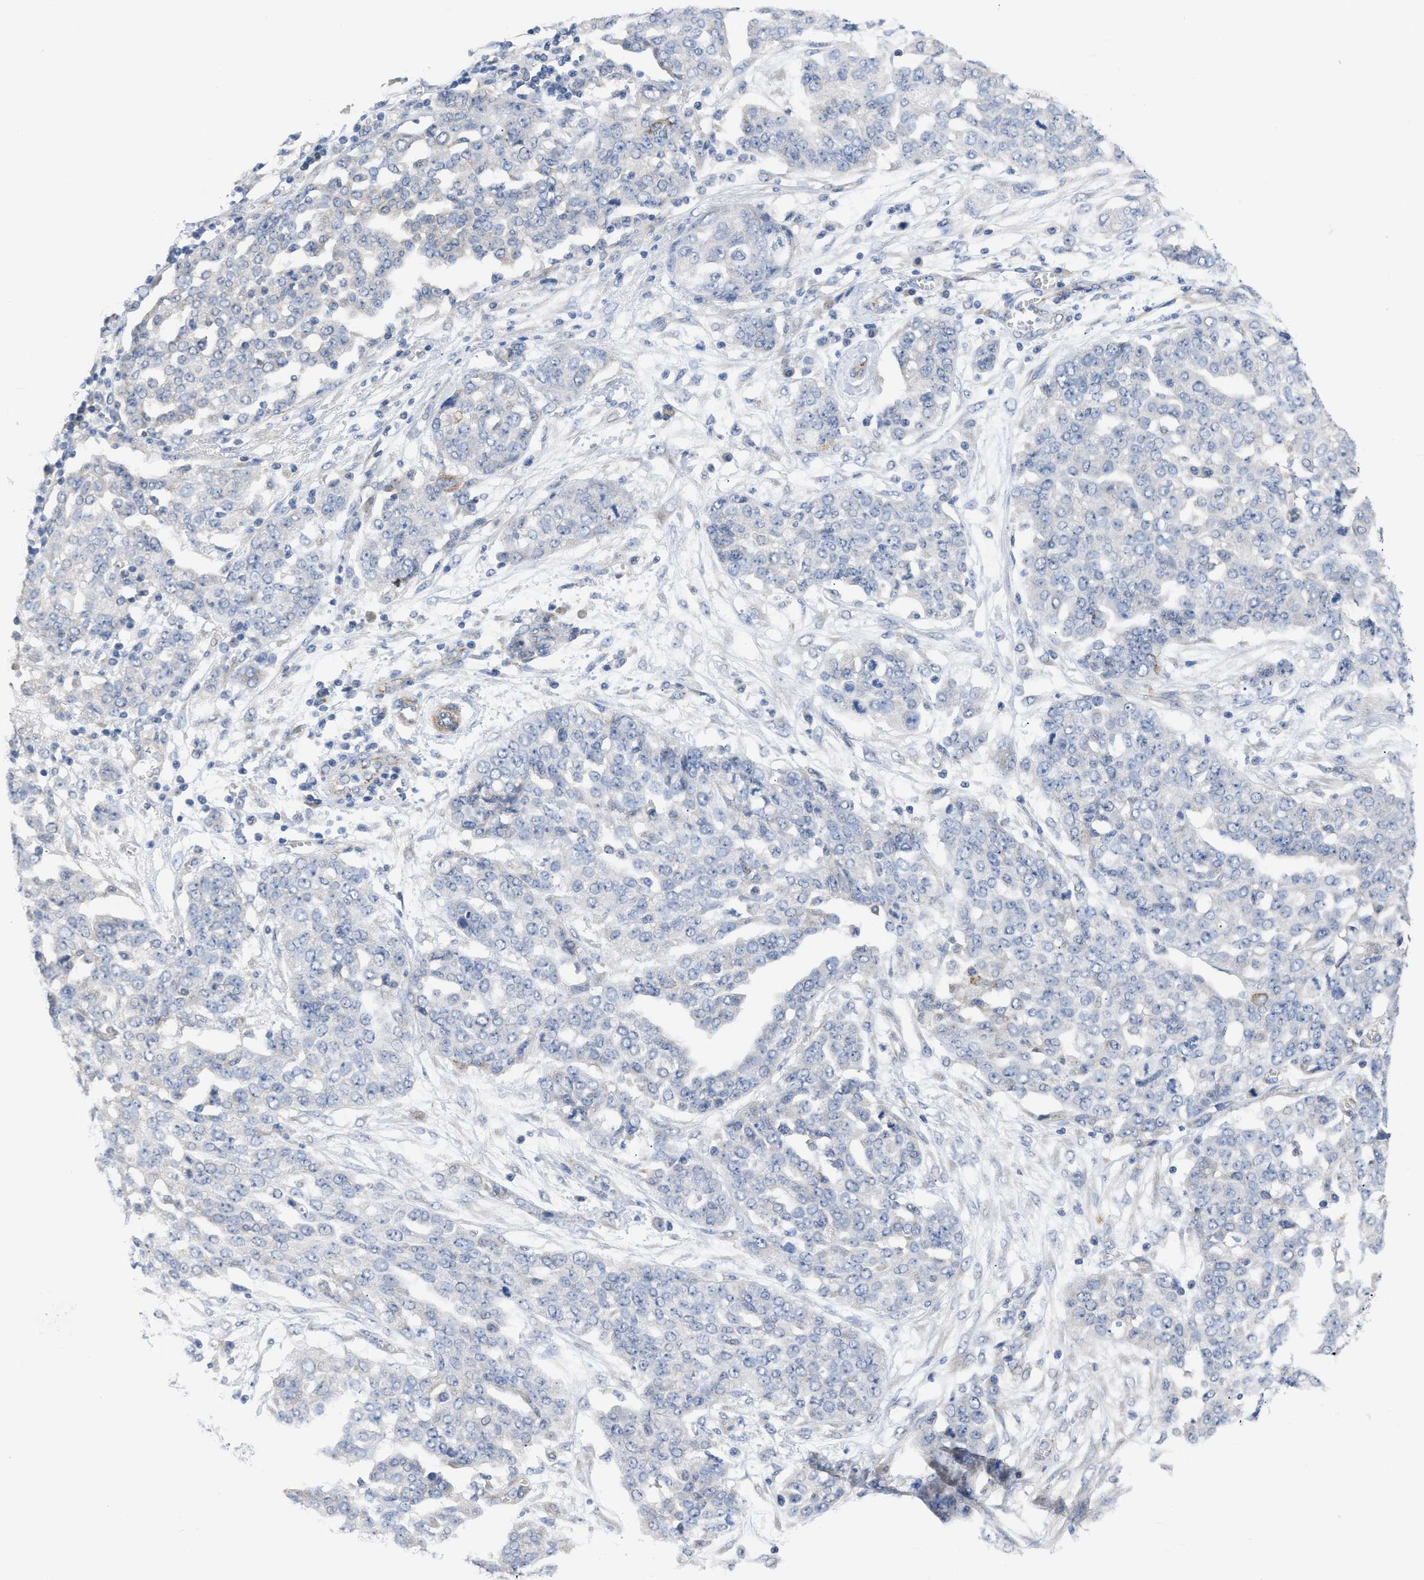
{"staining": {"intensity": "negative", "quantity": "none", "location": "none"}, "tissue": "ovarian cancer", "cell_type": "Tumor cells", "image_type": "cancer", "snomed": [{"axis": "morphology", "description": "Cystadenocarcinoma, serous, NOS"}, {"axis": "topography", "description": "Soft tissue"}, {"axis": "topography", "description": "Ovary"}], "caption": "This is an immunohistochemistry histopathology image of ovarian cancer (serous cystadenocarcinoma). There is no positivity in tumor cells.", "gene": "TMEM131", "patient": {"sex": "female", "age": 57}}